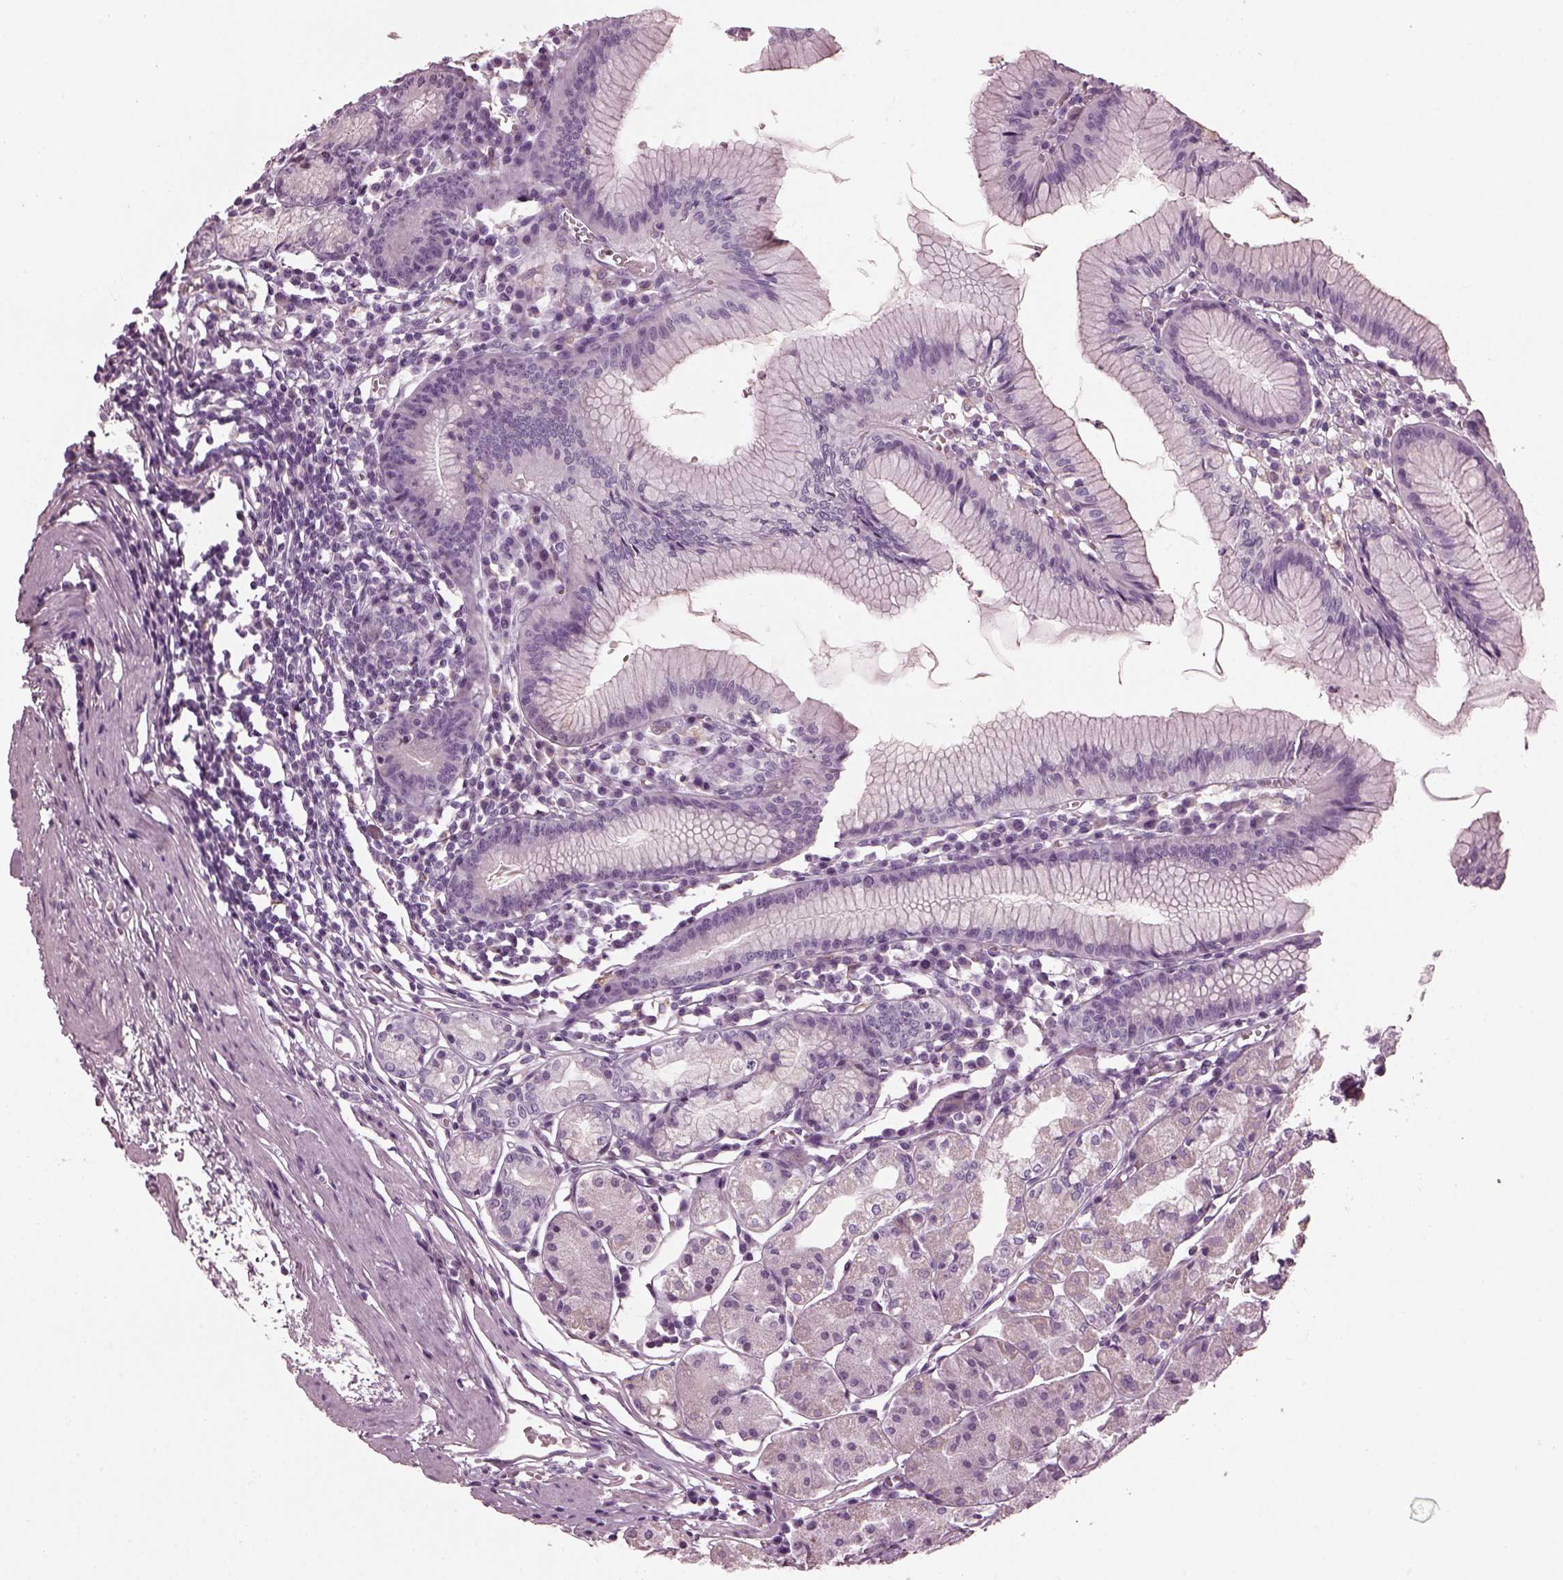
{"staining": {"intensity": "negative", "quantity": "none", "location": "none"}, "tissue": "stomach", "cell_type": "Glandular cells", "image_type": "normal", "snomed": [{"axis": "morphology", "description": "Normal tissue, NOS"}, {"axis": "topography", "description": "Stomach"}], "caption": "Immunohistochemical staining of unremarkable human stomach reveals no significant expression in glandular cells. Nuclei are stained in blue.", "gene": "TMEM231", "patient": {"sex": "male", "age": 55}}